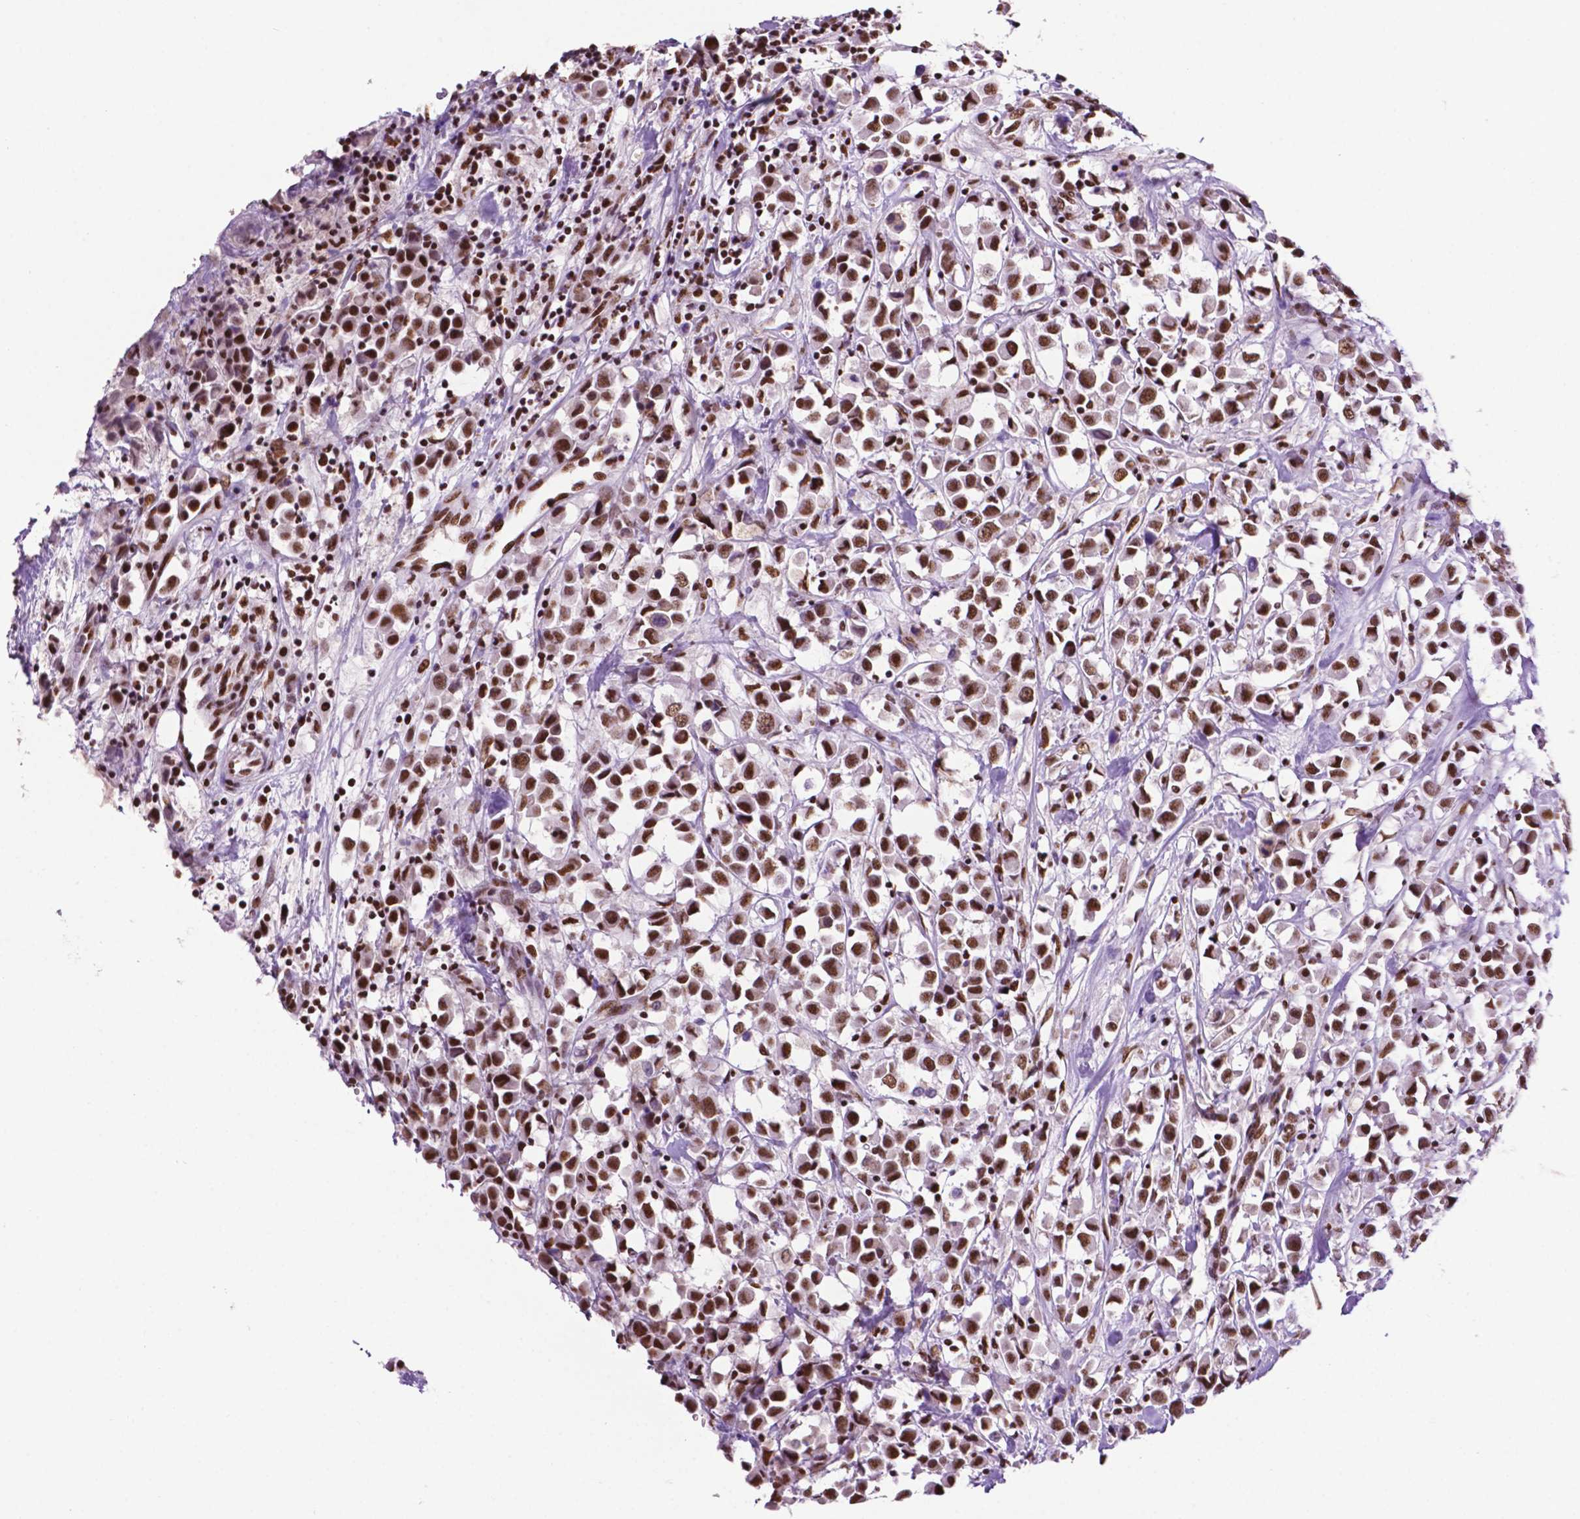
{"staining": {"intensity": "strong", "quantity": ">75%", "location": "nuclear"}, "tissue": "breast cancer", "cell_type": "Tumor cells", "image_type": "cancer", "snomed": [{"axis": "morphology", "description": "Duct carcinoma"}, {"axis": "topography", "description": "Breast"}], "caption": "There is high levels of strong nuclear staining in tumor cells of breast cancer (infiltrating ductal carcinoma), as demonstrated by immunohistochemical staining (brown color).", "gene": "CCAR2", "patient": {"sex": "female", "age": 61}}